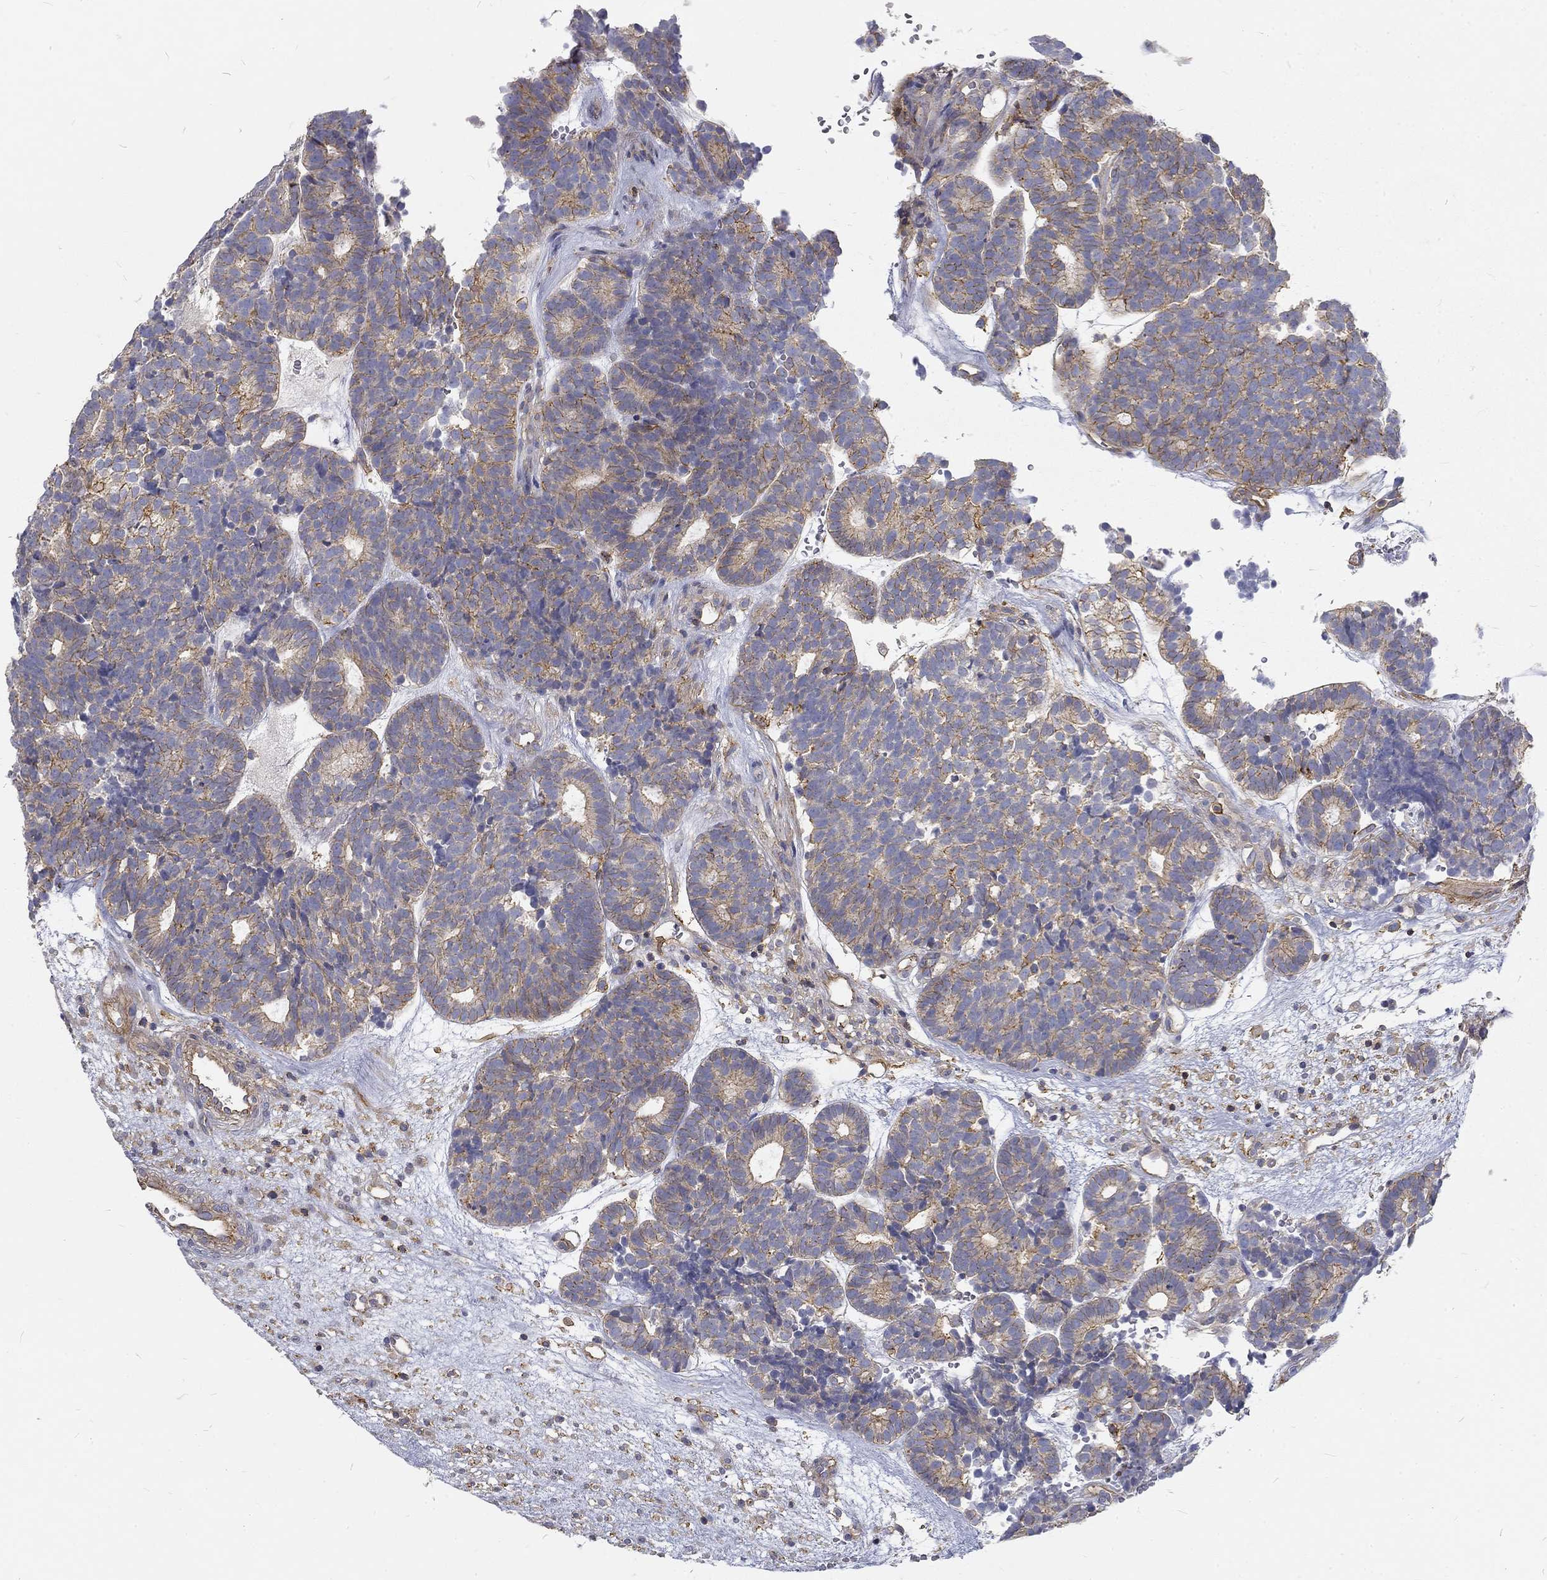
{"staining": {"intensity": "moderate", "quantity": "<25%", "location": "cytoplasmic/membranous"}, "tissue": "head and neck cancer", "cell_type": "Tumor cells", "image_type": "cancer", "snomed": [{"axis": "morphology", "description": "Adenocarcinoma, NOS"}, {"axis": "topography", "description": "Head-Neck"}], "caption": "This image displays immunohistochemistry (IHC) staining of human head and neck cancer (adenocarcinoma), with low moderate cytoplasmic/membranous staining in about <25% of tumor cells.", "gene": "MTMR11", "patient": {"sex": "female", "age": 81}}